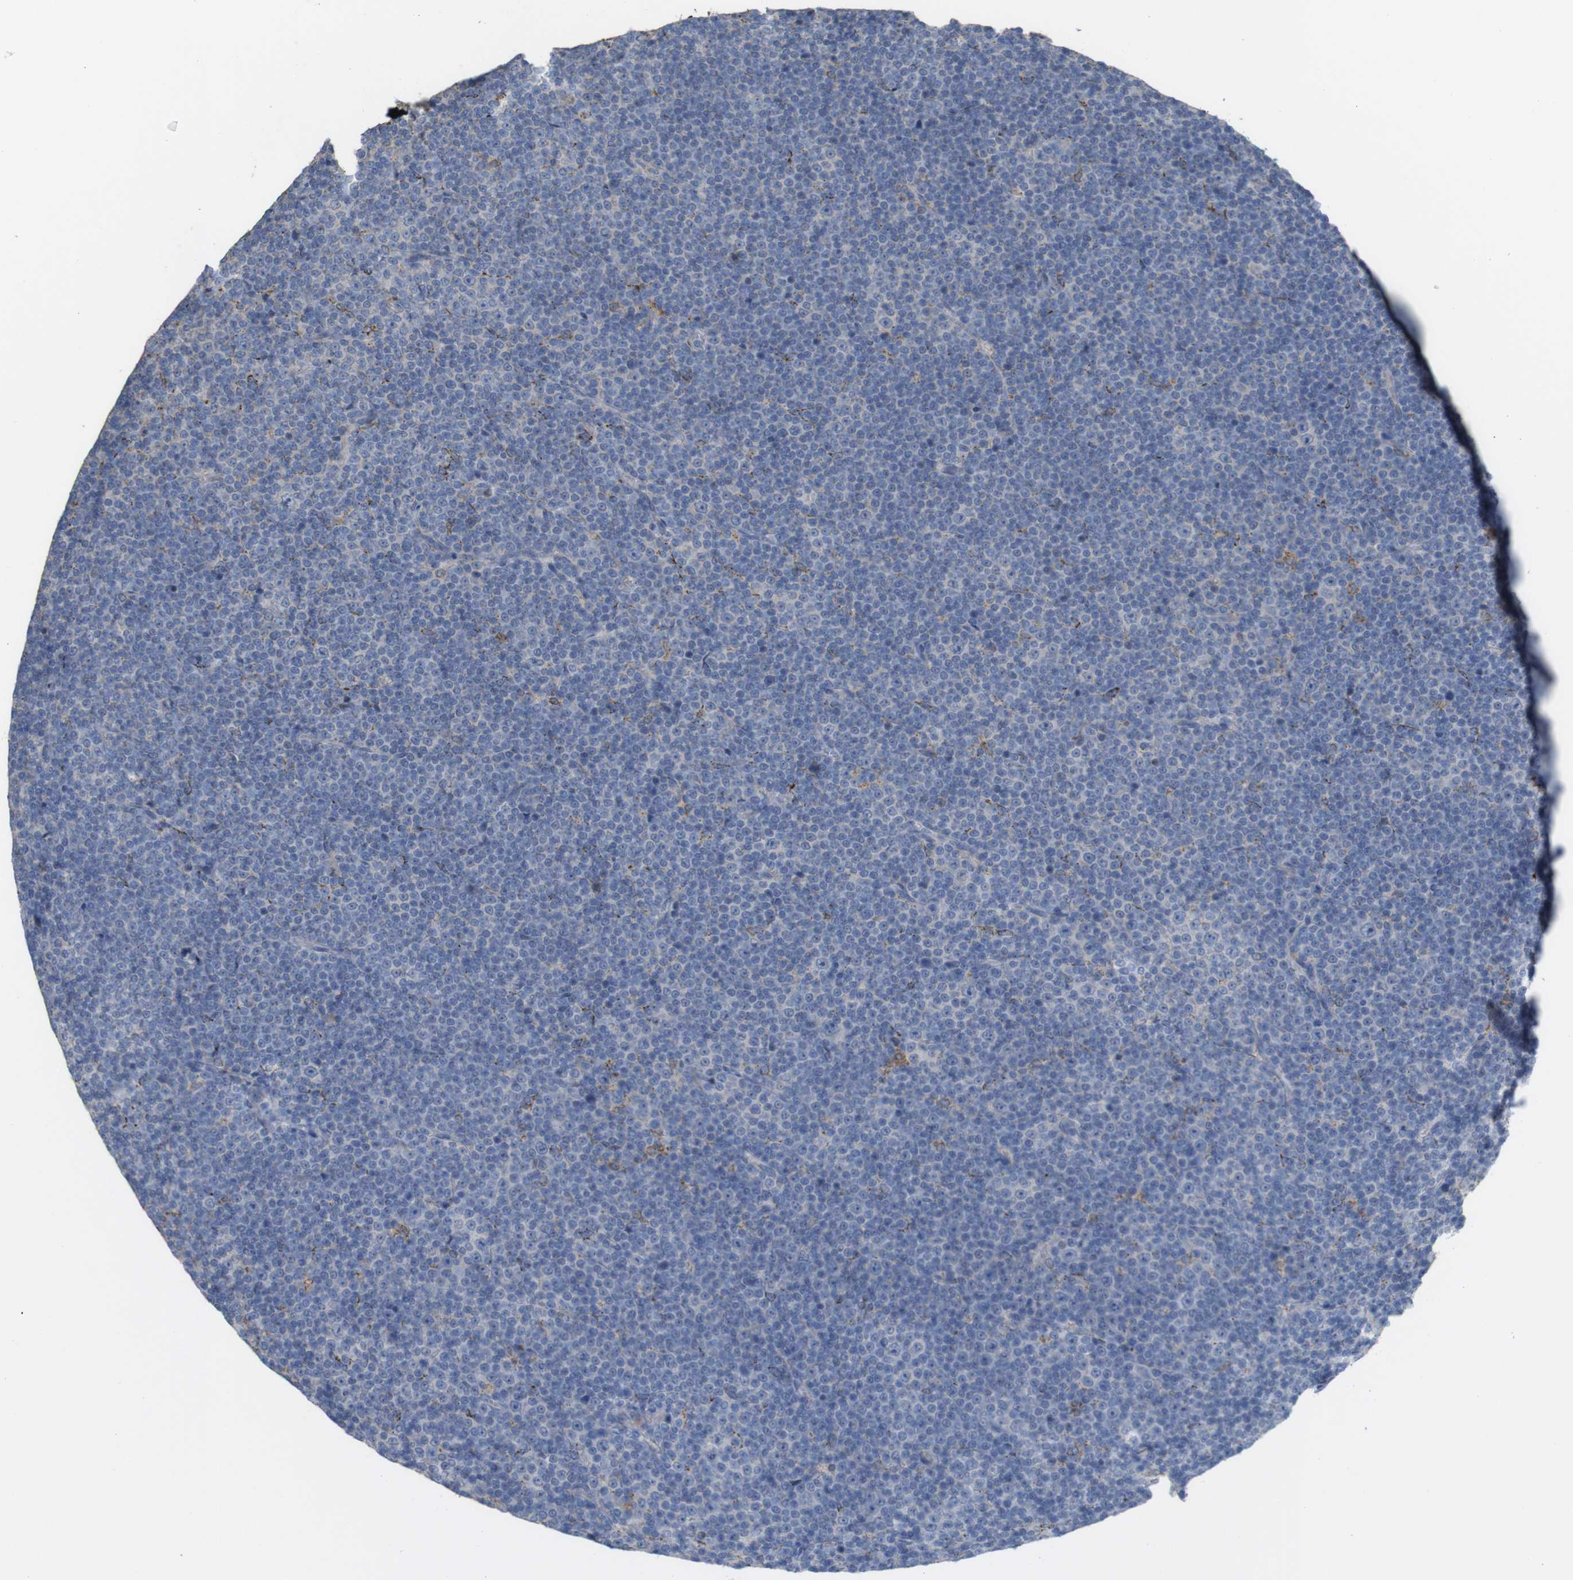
{"staining": {"intensity": "negative", "quantity": "none", "location": "none"}, "tissue": "lymphoma", "cell_type": "Tumor cells", "image_type": "cancer", "snomed": [{"axis": "morphology", "description": "Malignant lymphoma, non-Hodgkin's type, Low grade"}, {"axis": "topography", "description": "Lymph node"}], "caption": "Micrograph shows no significant protein expression in tumor cells of low-grade malignant lymphoma, non-Hodgkin's type.", "gene": "PTPRR", "patient": {"sex": "female", "age": 67}}